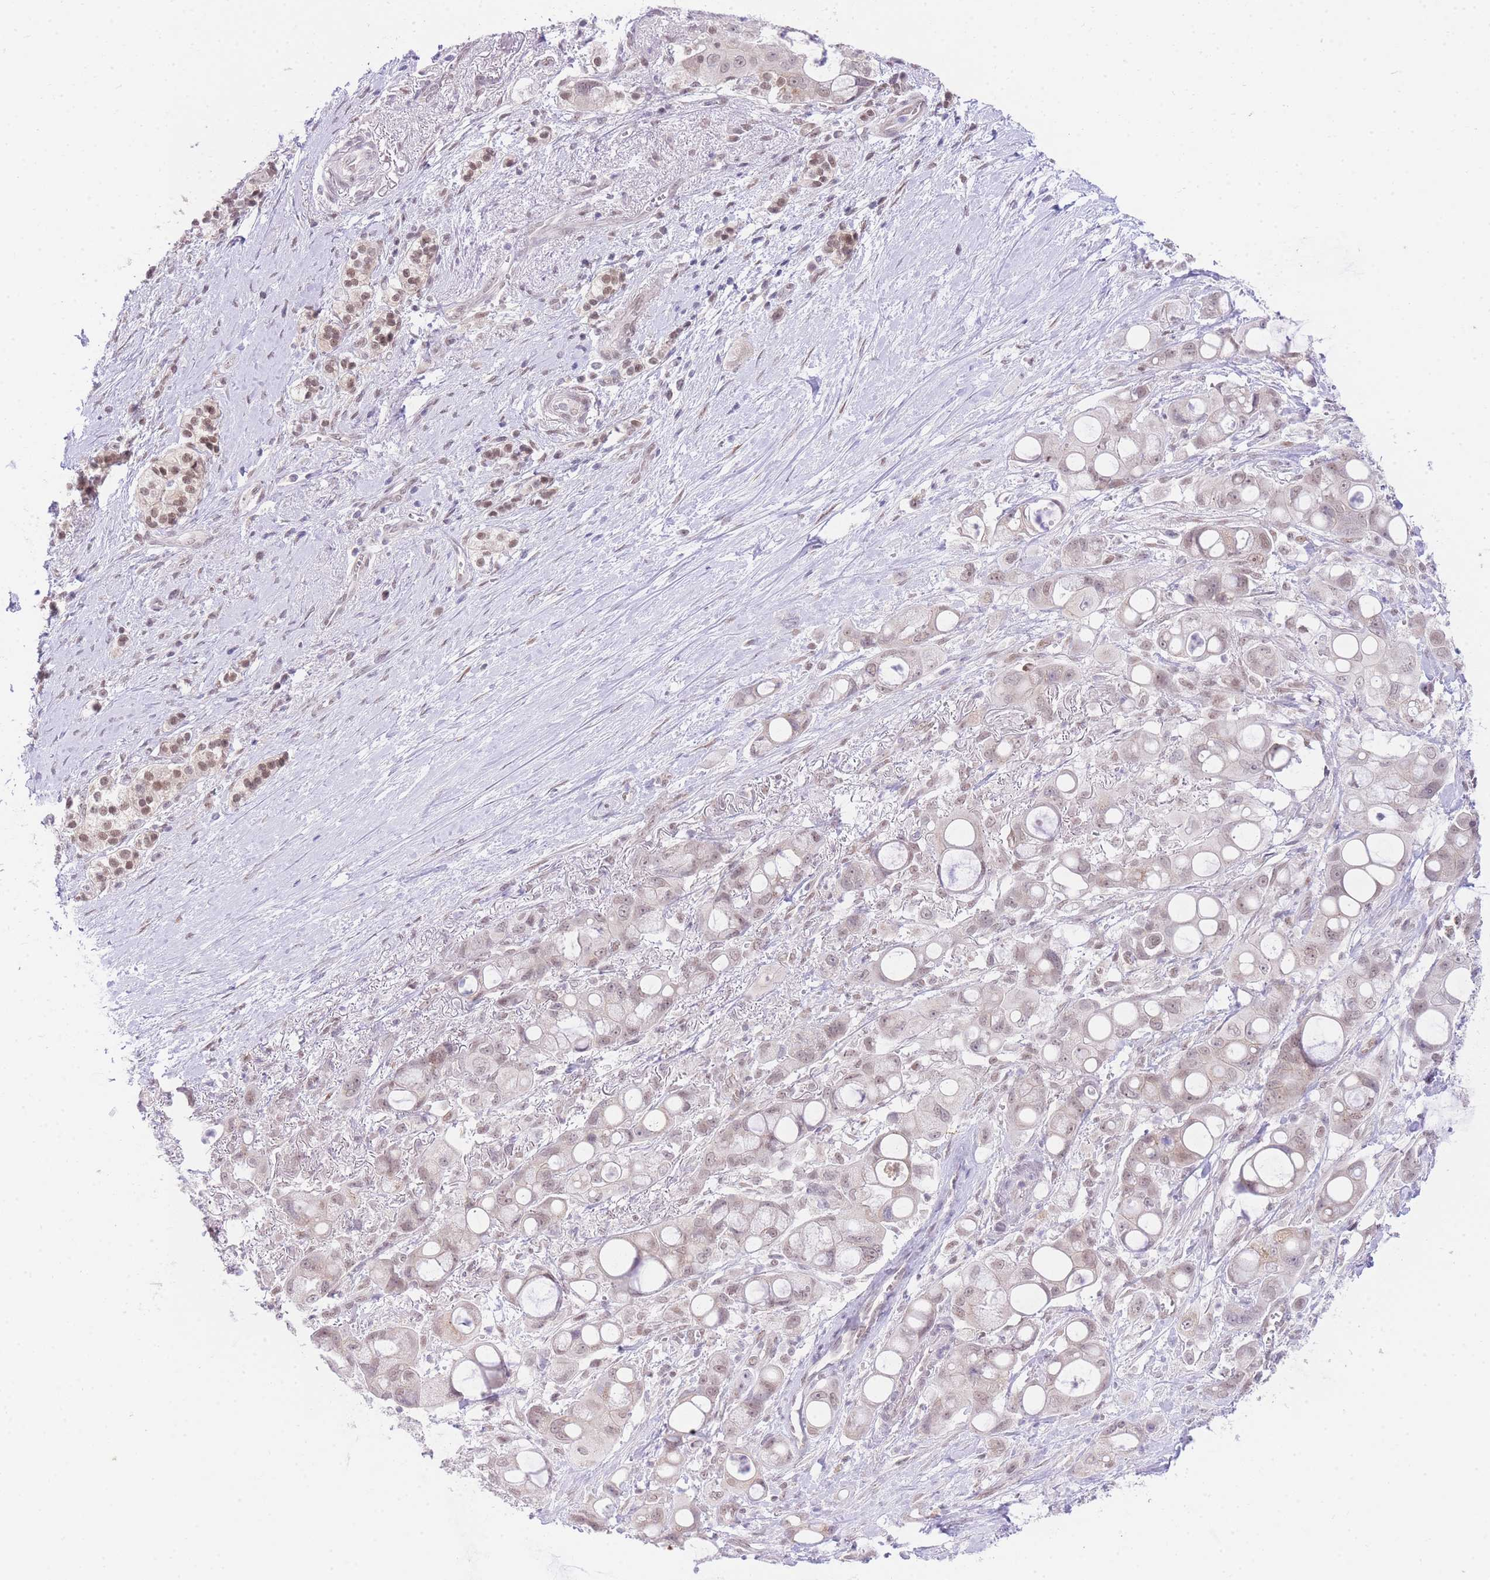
{"staining": {"intensity": "weak", "quantity": ">75%", "location": "nuclear"}, "tissue": "pancreatic cancer", "cell_type": "Tumor cells", "image_type": "cancer", "snomed": [{"axis": "morphology", "description": "Adenocarcinoma, NOS"}, {"axis": "topography", "description": "Pancreas"}], "caption": "Brown immunohistochemical staining in human pancreatic cancer (adenocarcinoma) displays weak nuclear staining in approximately >75% of tumor cells.", "gene": "UBXN7", "patient": {"sex": "male", "age": 68}}